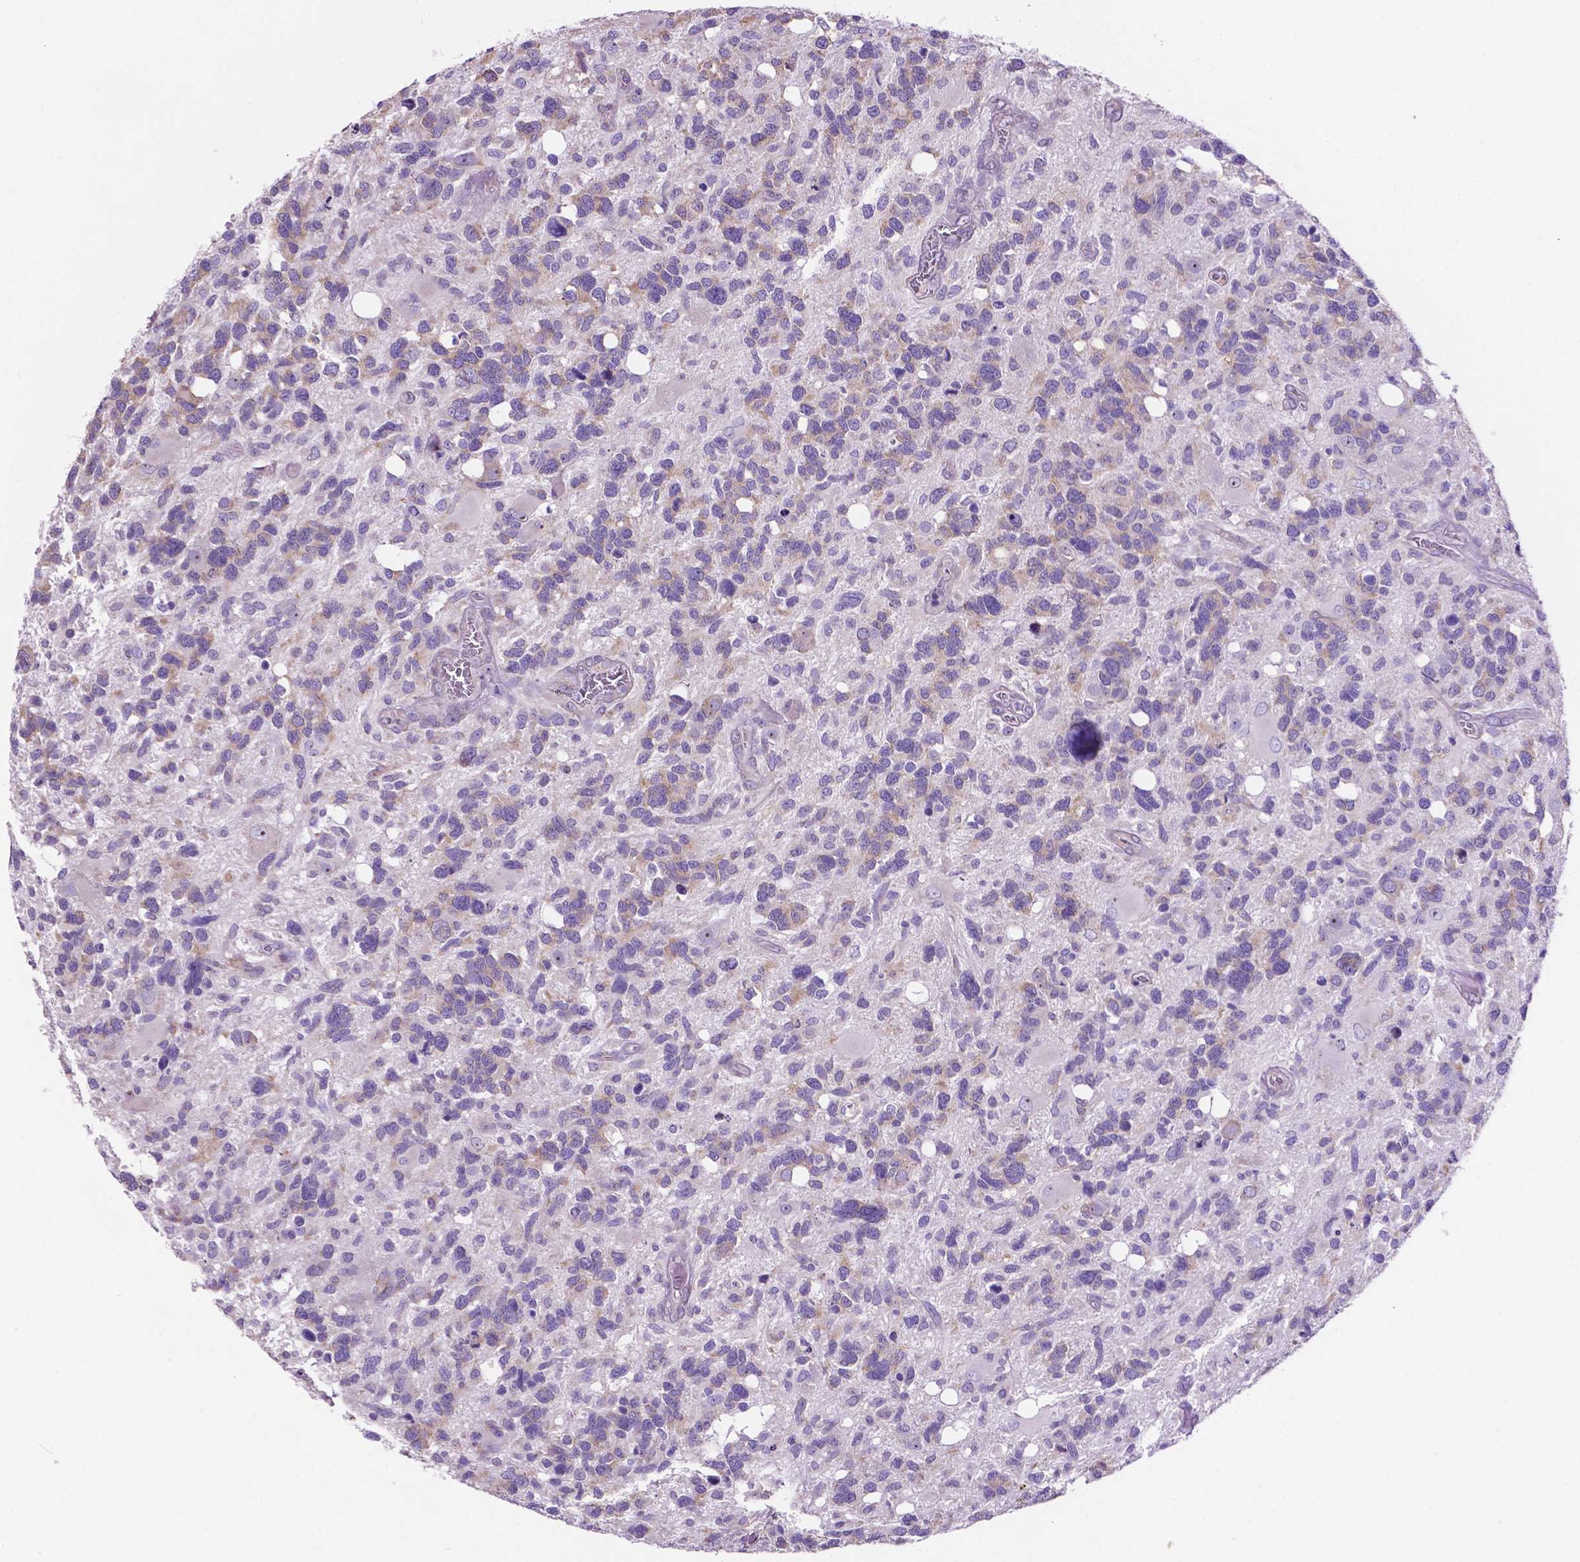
{"staining": {"intensity": "negative", "quantity": "none", "location": "none"}, "tissue": "glioma", "cell_type": "Tumor cells", "image_type": "cancer", "snomed": [{"axis": "morphology", "description": "Glioma, malignant, High grade"}, {"axis": "topography", "description": "Brain"}], "caption": "Immunohistochemistry (IHC) of human glioma exhibits no expression in tumor cells. Nuclei are stained in blue.", "gene": "SPDYA", "patient": {"sex": "male", "age": 49}}